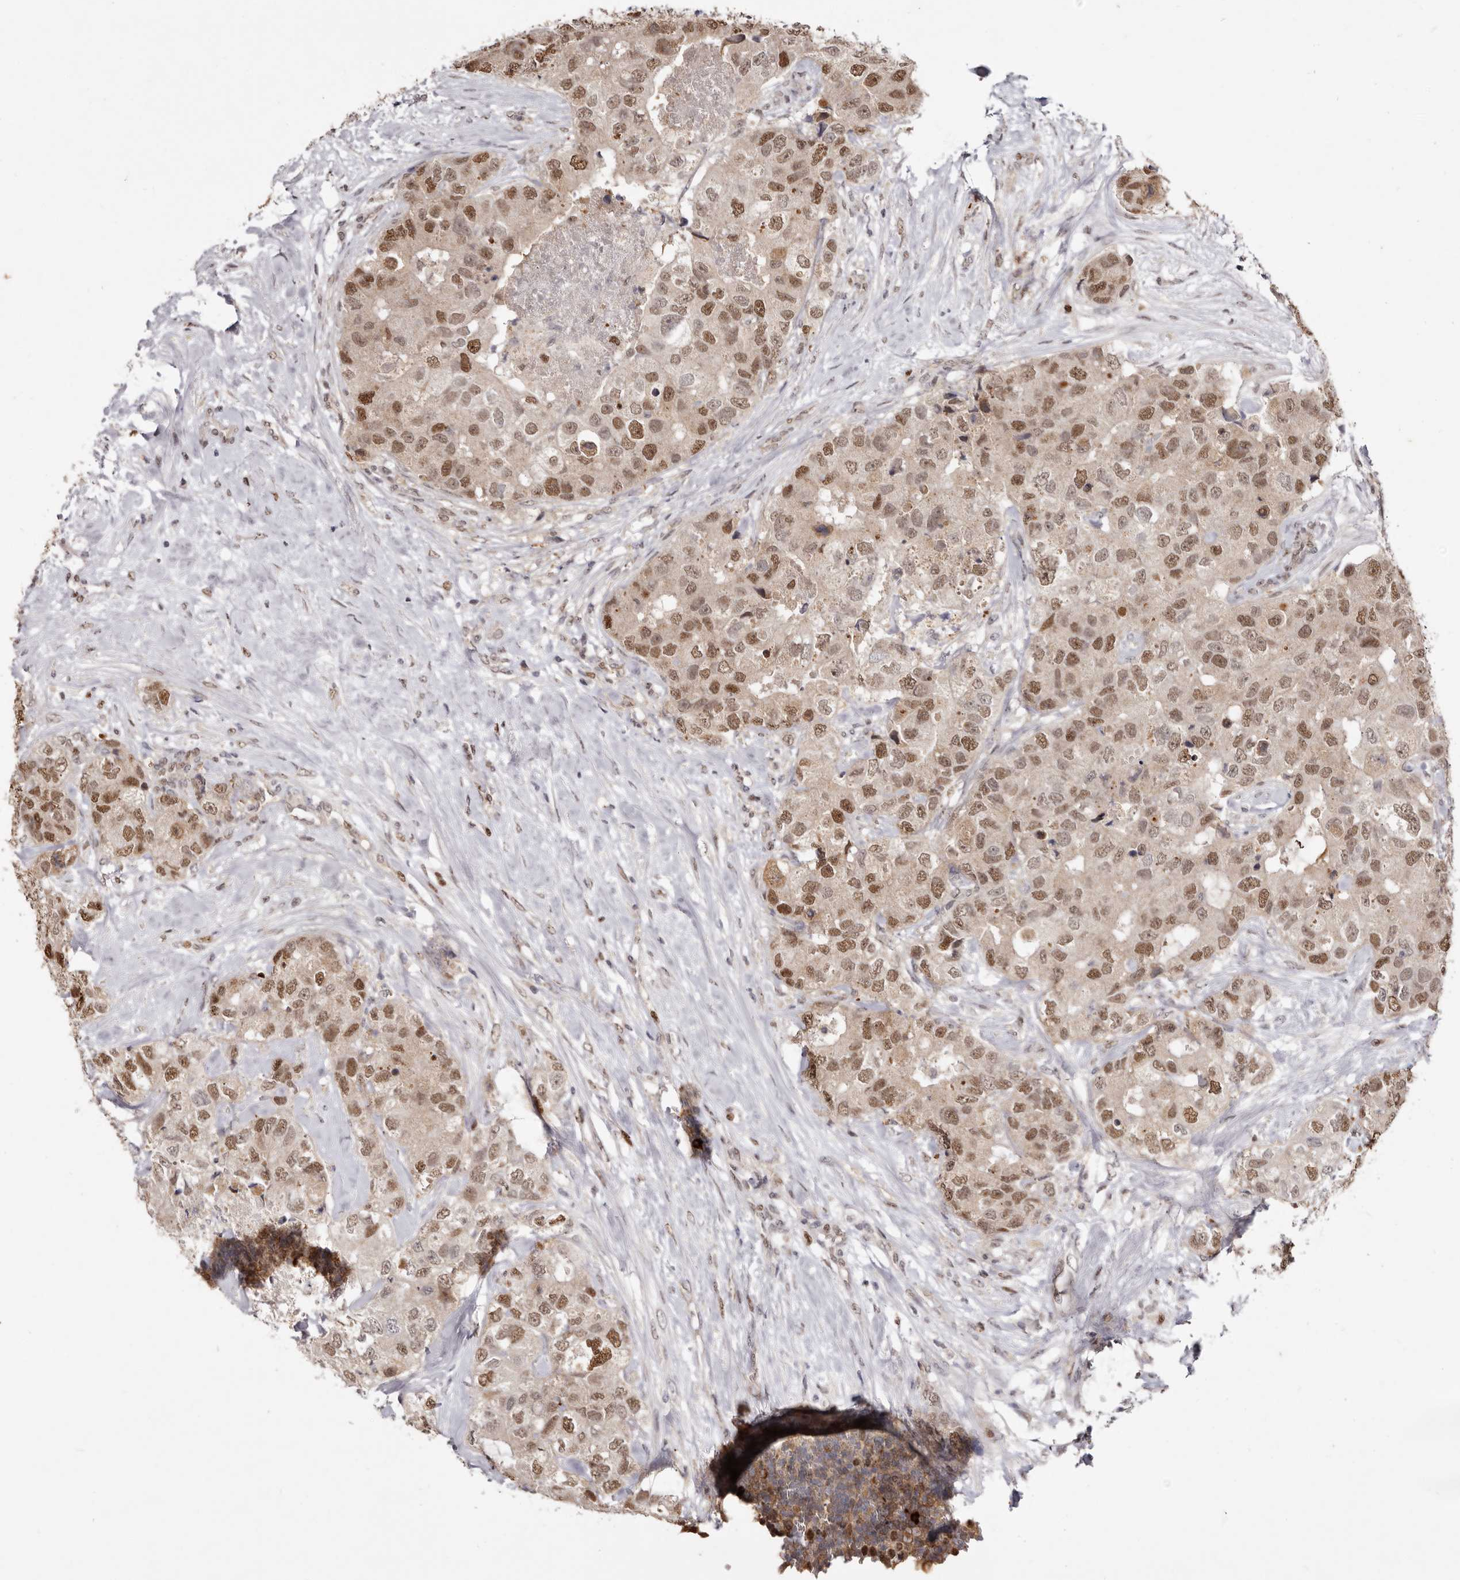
{"staining": {"intensity": "moderate", "quantity": ">75%", "location": "nuclear"}, "tissue": "breast cancer", "cell_type": "Tumor cells", "image_type": "cancer", "snomed": [{"axis": "morphology", "description": "Duct carcinoma"}, {"axis": "topography", "description": "Breast"}], "caption": "Immunohistochemical staining of breast cancer reveals medium levels of moderate nuclear protein expression in about >75% of tumor cells.", "gene": "NOTCH1", "patient": {"sex": "female", "age": 62}}